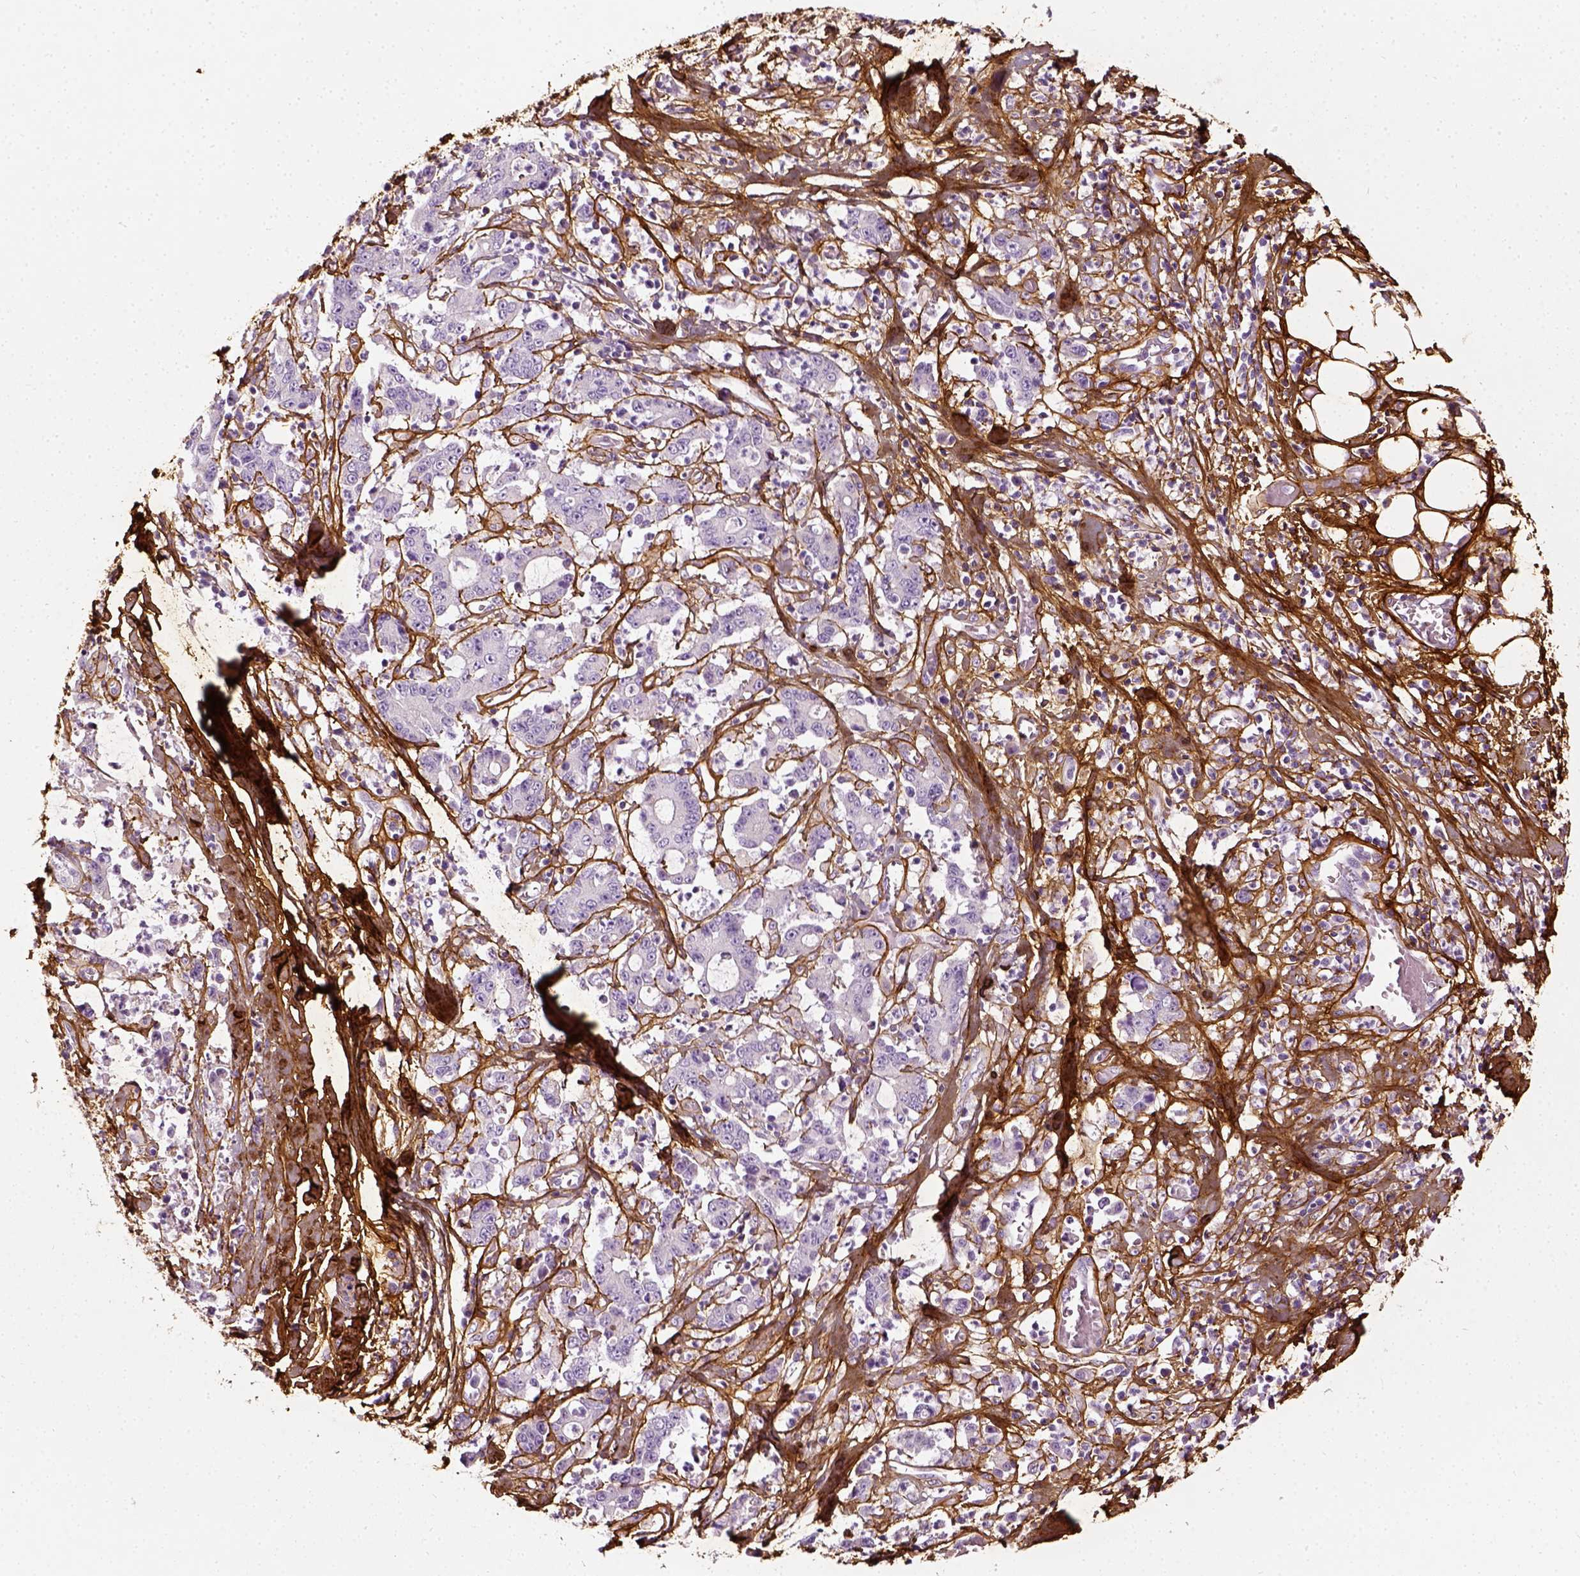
{"staining": {"intensity": "negative", "quantity": "none", "location": "none"}, "tissue": "stomach cancer", "cell_type": "Tumor cells", "image_type": "cancer", "snomed": [{"axis": "morphology", "description": "Adenocarcinoma, NOS"}, {"axis": "topography", "description": "Stomach, upper"}], "caption": "Tumor cells show no significant positivity in adenocarcinoma (stomach). (Brightfield microscopy of DAB IHC at high magnification).", "gene": "COL6A2", "patient": {"sex": "male", "age": 68}}